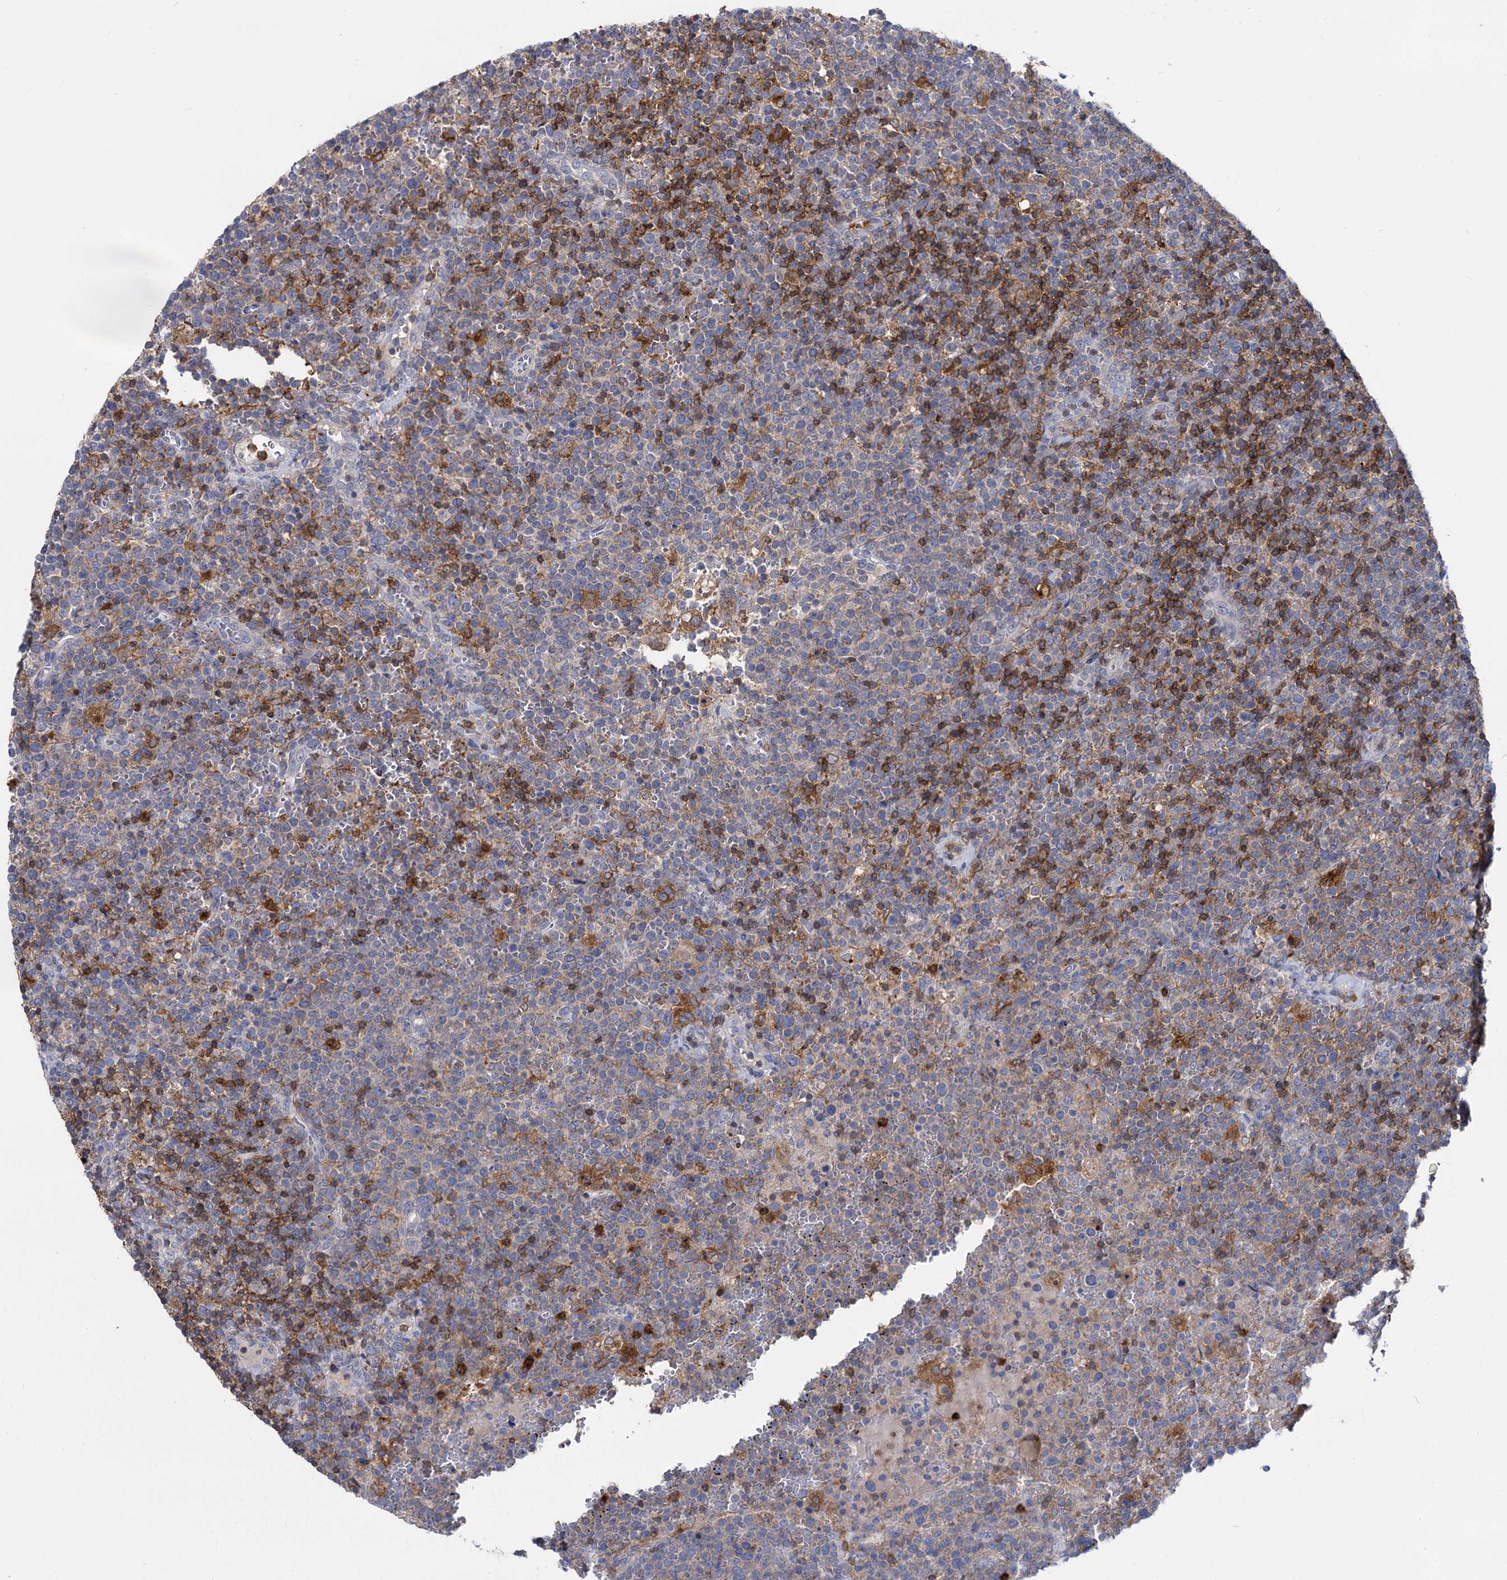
{"staining": {"intensity": "moderate", "quantity": "<25%", "location": "cytoplasmic/membranous"}, "tissue": "lymphoma", "cell_type": "Tumor cells", "image_type": "cancer", "snomed": [{"axis": "morphology", "description": "Malignant lymphoma, non-Hodgkin's type, High grade"}, {"axis": "topography", "description": "Lymph node"}], "caption": "Brown immunohistochemical staining in human lymphoma reveals moderate cytoplasmic/membranous expression in approximately <25% of tumor cells.", "gene": "RHOG", "patient": {"sex": "male", "age": 61}}